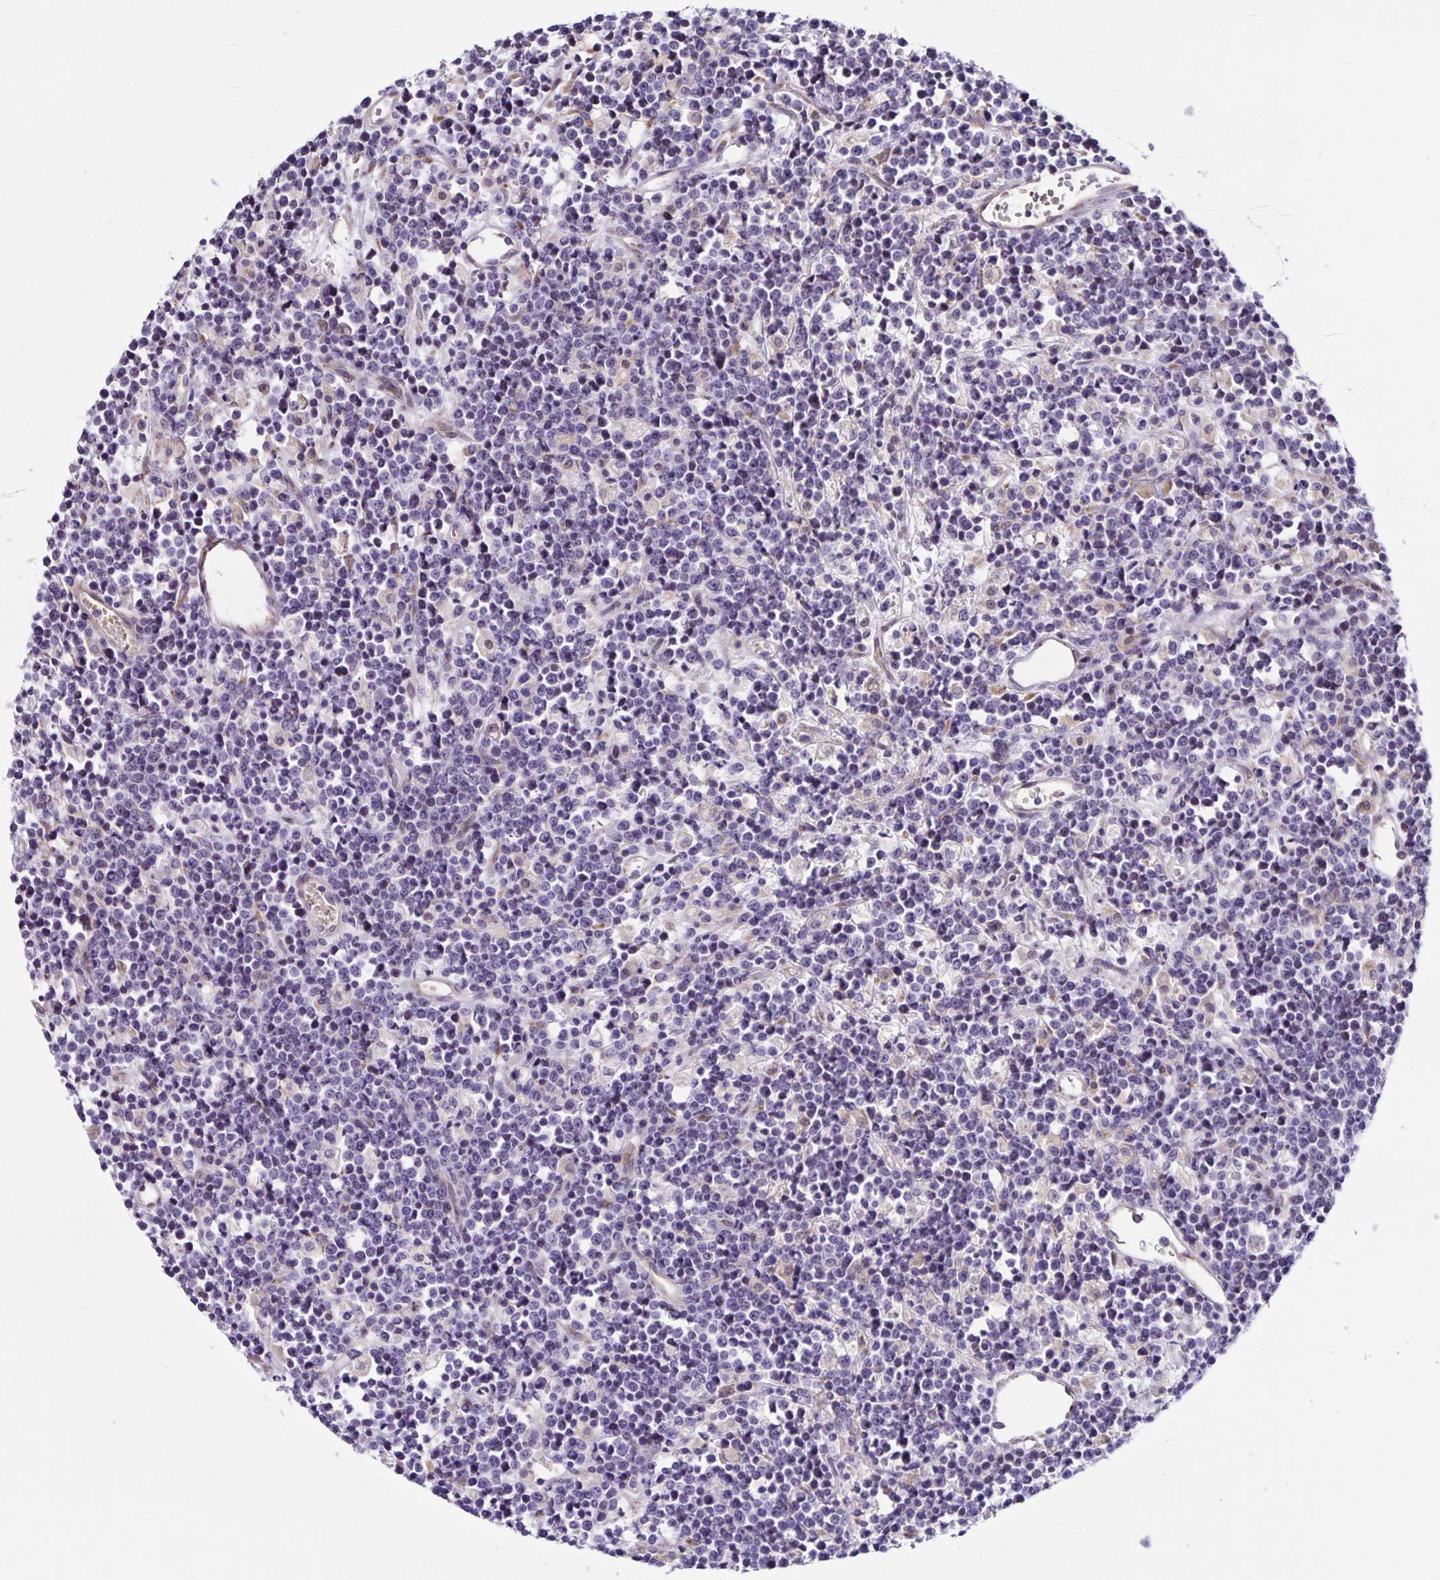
{"staining": {"intensity": "negative", "quantity": "none", "location": "none"}, "tissue": "lymphoma", "cell_type": "Tumor cells", "image_type": "cancer", "snomed": [{"axis": "morphology", "description": "Malignant lymphoma, non-Hodgkin's type, High grade"}, {"axis": "topography", "description": "Ovary"}], "caption": "A high-resolution photomicrograph shows IHC staining of malignant lymphoma, non-Hodgkin's type (high-grade), which shows no significant positivity in tumor cells. Brightfield microscopy of immunohistochemistry stained with DAB (brown) and hematoxylin (blue), captured at high magnification.", "gene": "RNFT2", "patient": {"sex": "female", "age": 56}}